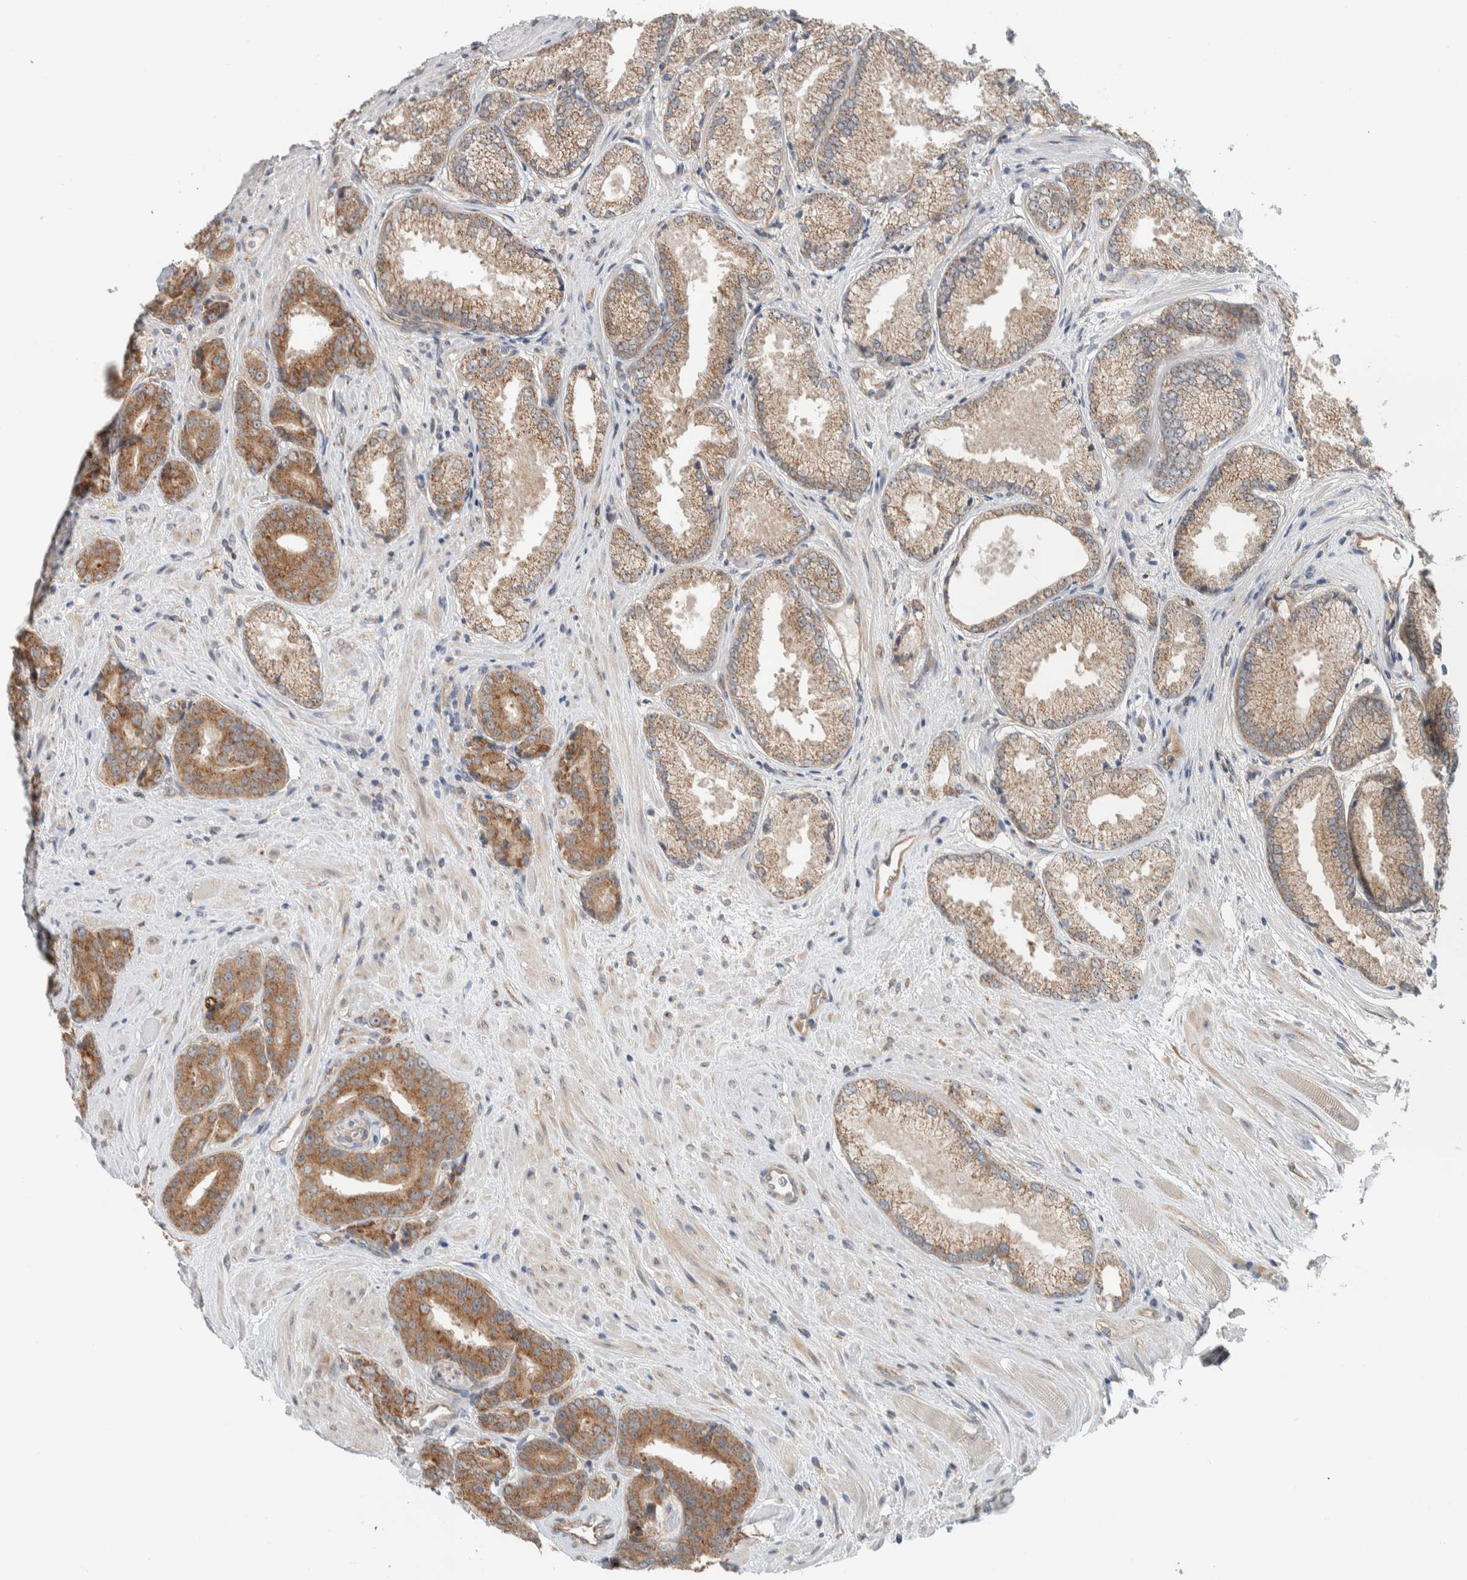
{"staining": {"intensity": "moderate", "quantity": ">75%", "location": "cytoplasmic/membranous"}, "tissue": "prostate cancer", "cell_type": "Tumor cells", "image_type": "cancer", "snomed": [{"axis": "morphology", "description": "Adenocarcinoma, High grade"}, {"axis": "topography", "description": "Prostate"}], "caption": "Immunohistochemical staining of human prostate high-grade adenocarcinoma displays medium levels of moderate cytoplasmic/membranous protein positivity in about >75% of tumor cells.", "gene": "RERE", "patient": {"sex": "male", "age": 71}}